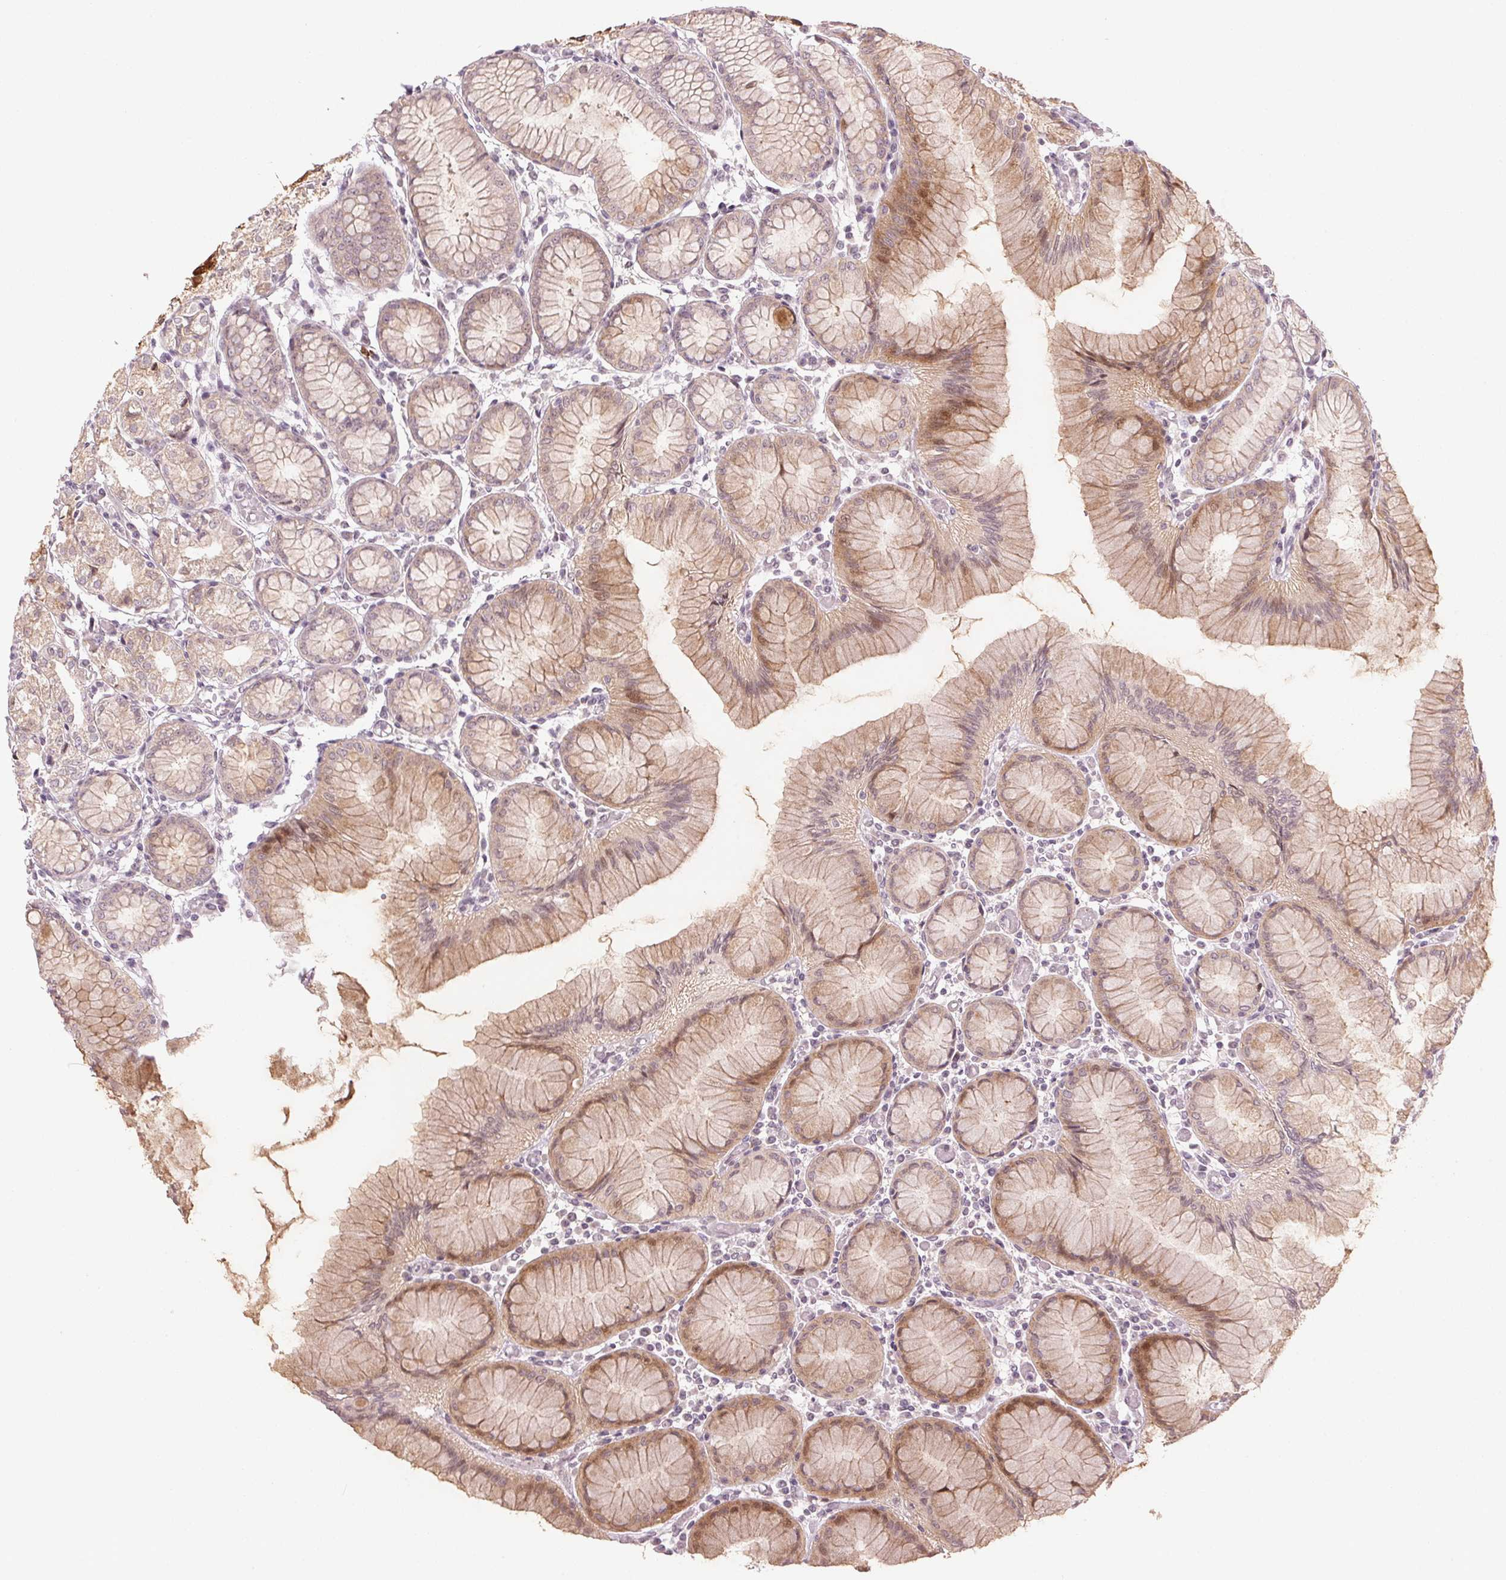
{"staining": {"intensity": "strong", "quantity": "<25%", "location": "cytoplasmic/membranous"}, "tissue": "stomach", "cell_type": "Glandular cells", "image_type": "normal", "snomed": [{"axis": "morphology", "description": "Normal tissue, NOS"}, {"axis": "topography", "description": "Stomach"}], "caption": "A brown stain shows strong cytoplasmic/membranous positivity of a protein in glandular cells of normal human stomach. The staining is performed using DAB brown chromogen to label protein expression. The nuclei are counter-stained blue using hematoxylin.", "gene": "TMED6", "patient": {"sex": "female", "age": 57}}